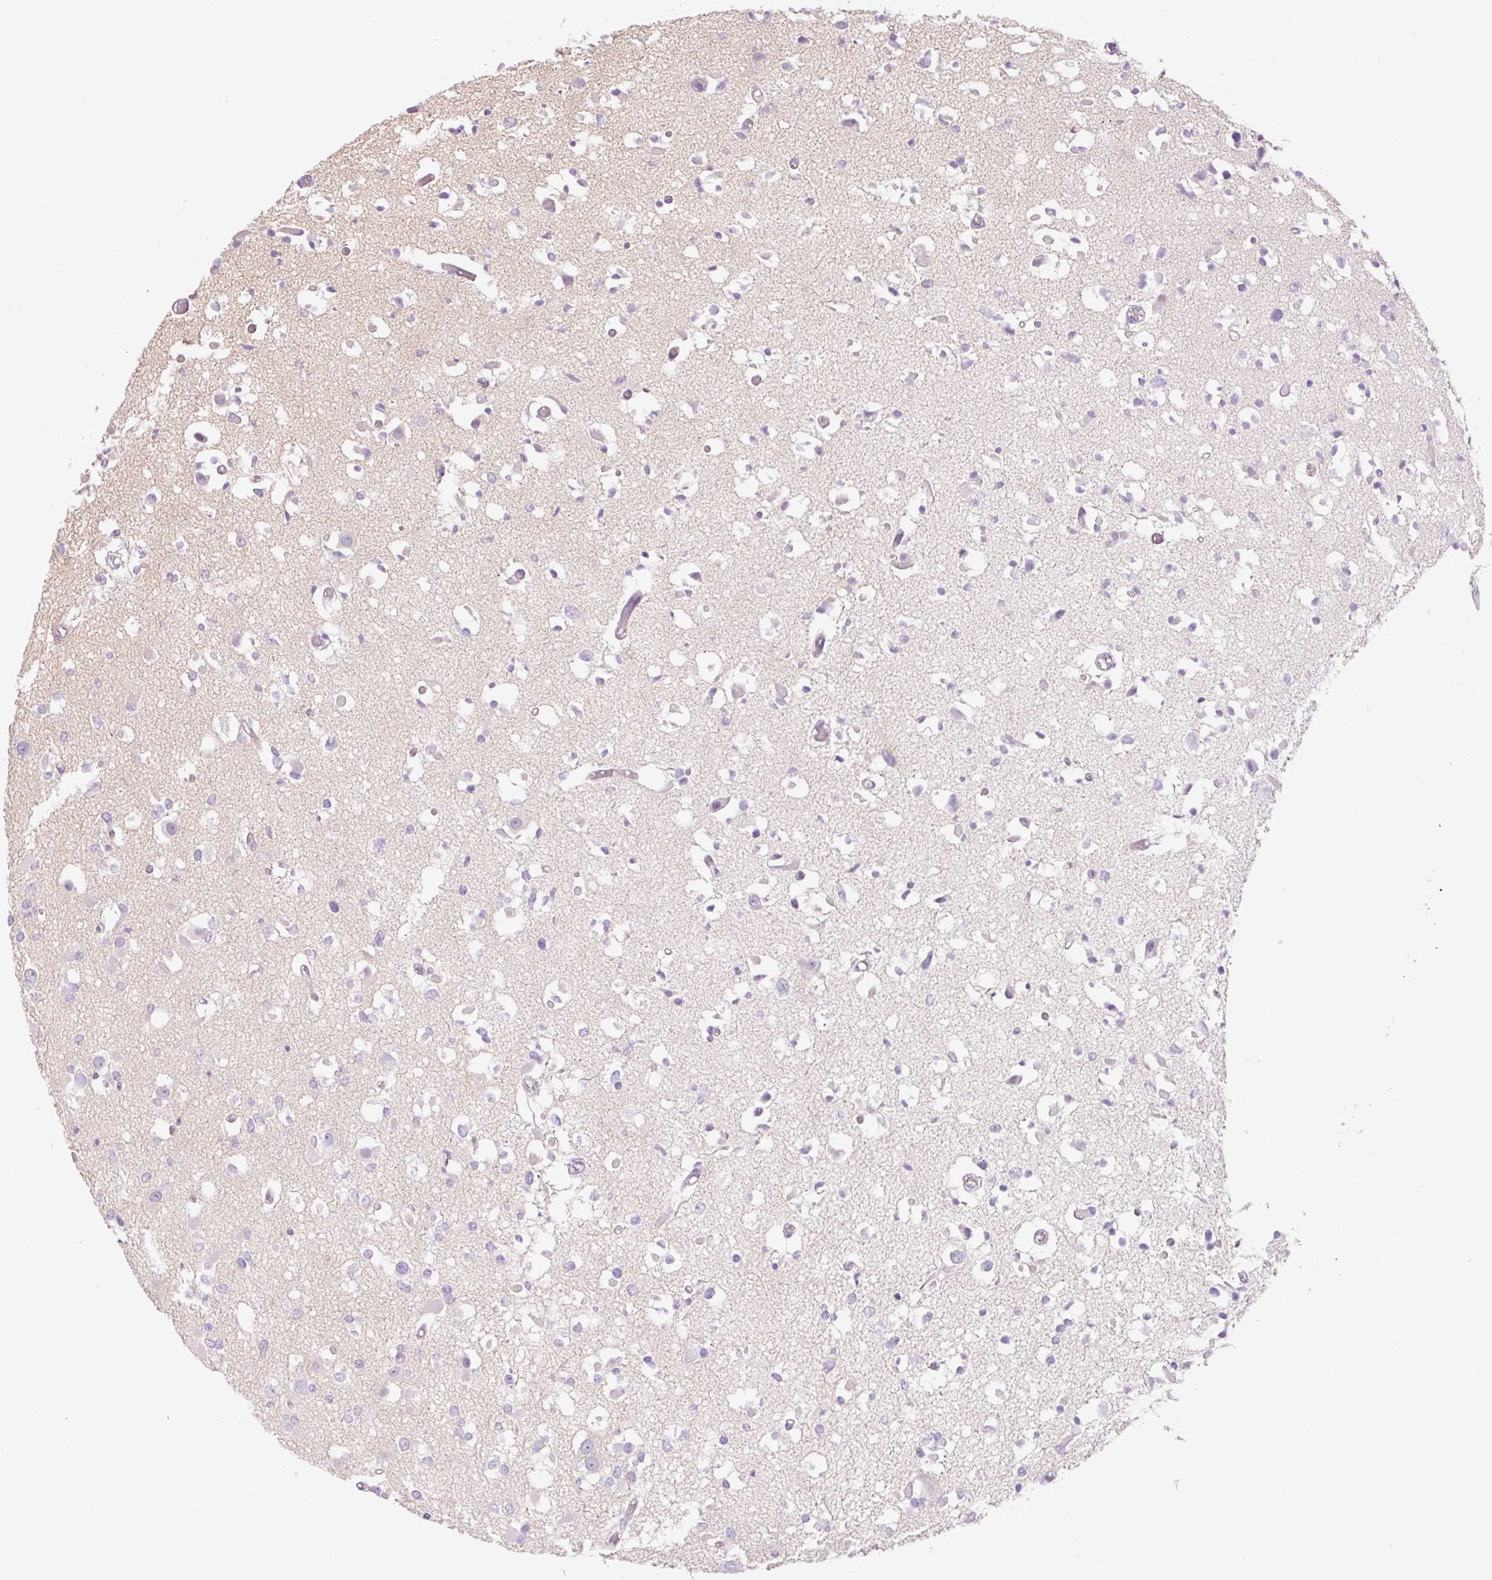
{"staining": {"intensity": "negative", "quantity": "none", "location": "none"}, "tissue": "glioma", "cell_type": "Tumor cells", "image_type": "cancer", "snomed": [{"axis": "morphology", "description": "Glioma, malignant, Low grade"}, {"axis": "topography", "description": "Brain"}], "caption": "Immunohistochemistry (IHC) image of glioma stained for a protein (brown), which demonstrates no positivity in tumor cells.", "gene": "GRID2", "patient": {"sex": "female", "age": 22}}